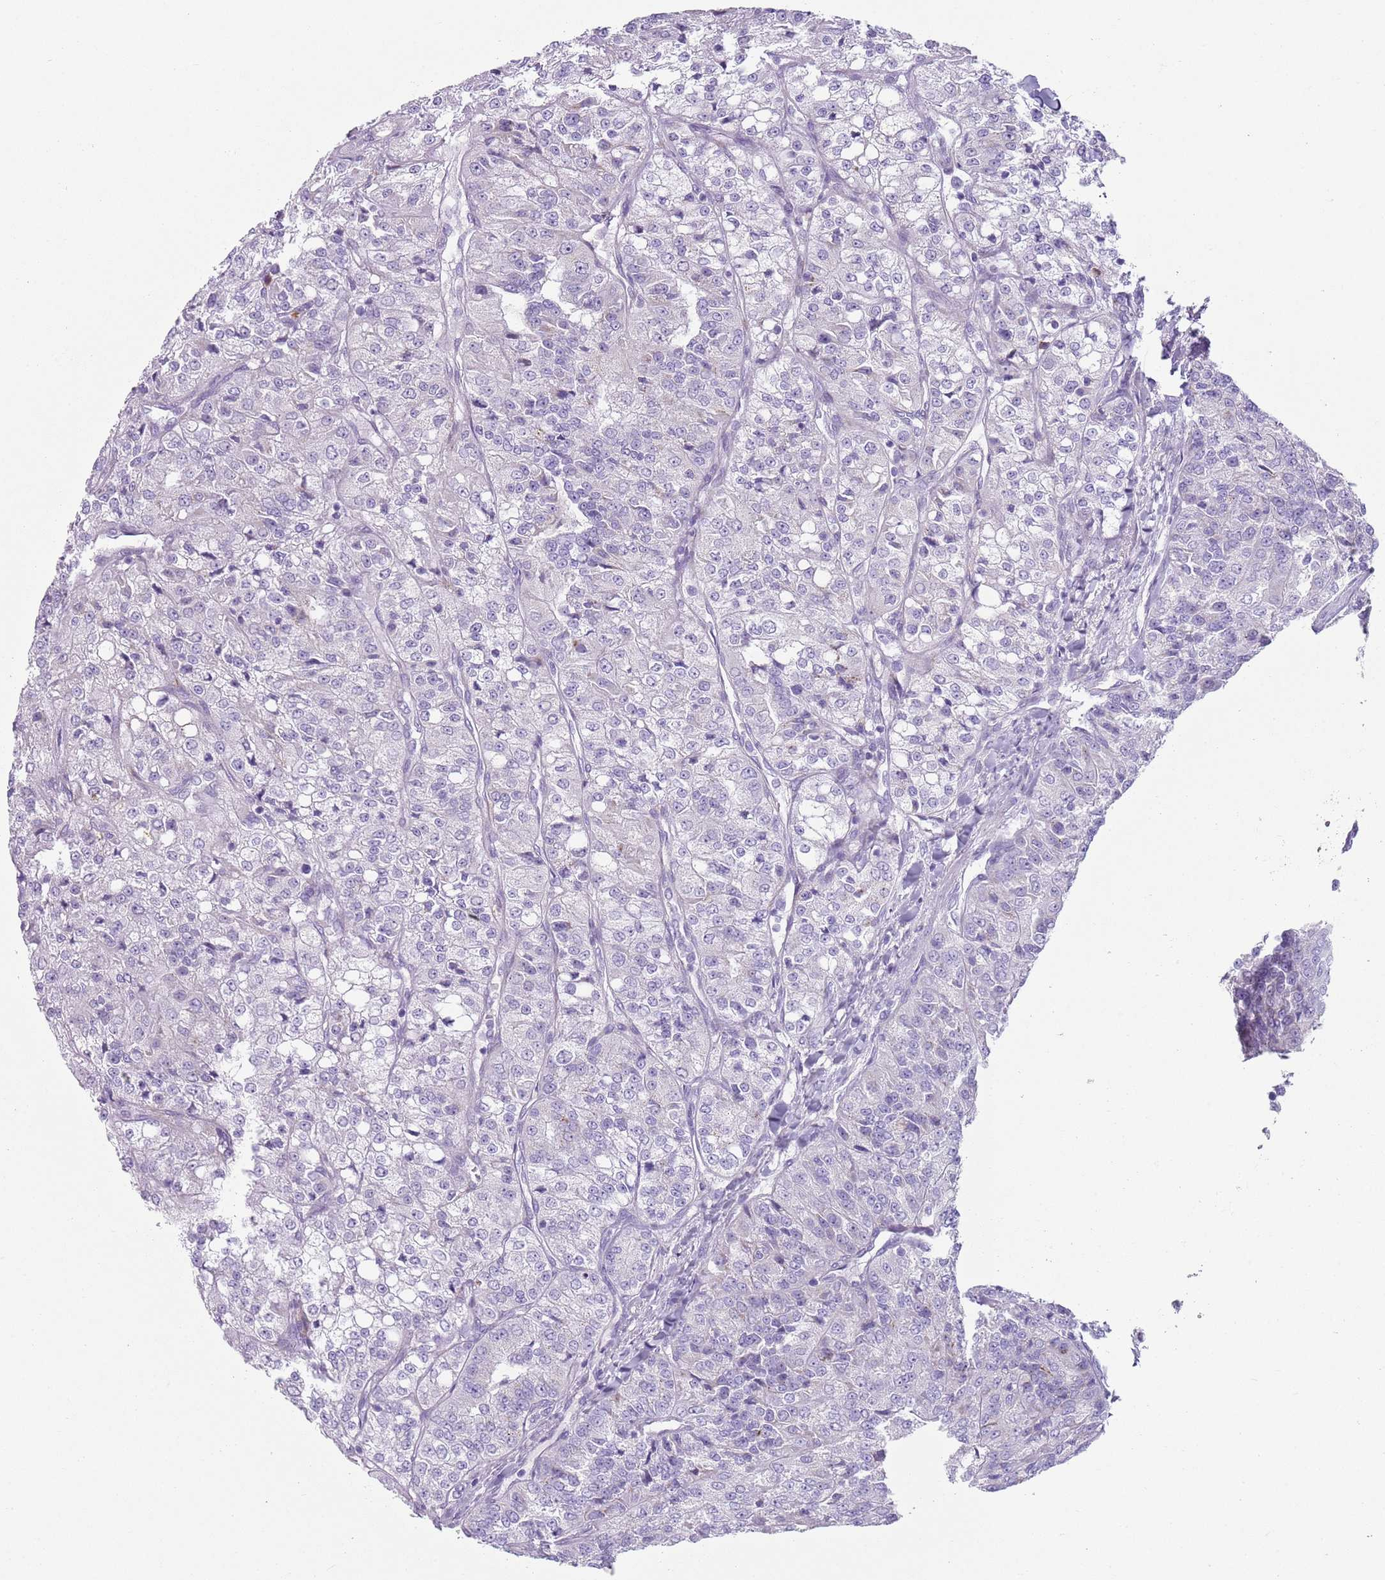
{"staining": {"intensity": "negative", "quantity": "none", "location": "none"}, "tissue": "renal cancer", "cell_type": "Tumor cells", "image_type": "cancer", "snomed": [{"axis": "morphology", "description": "Adenocarcinoma, NOS"}, {"axis": "topography", "description": "Kidney"}], "caption": "Tumor cells show no significant protein staining in adenocarcinoma (renal).", "gene": "CD177", "patient": {"sex": "female", "age": 63}}